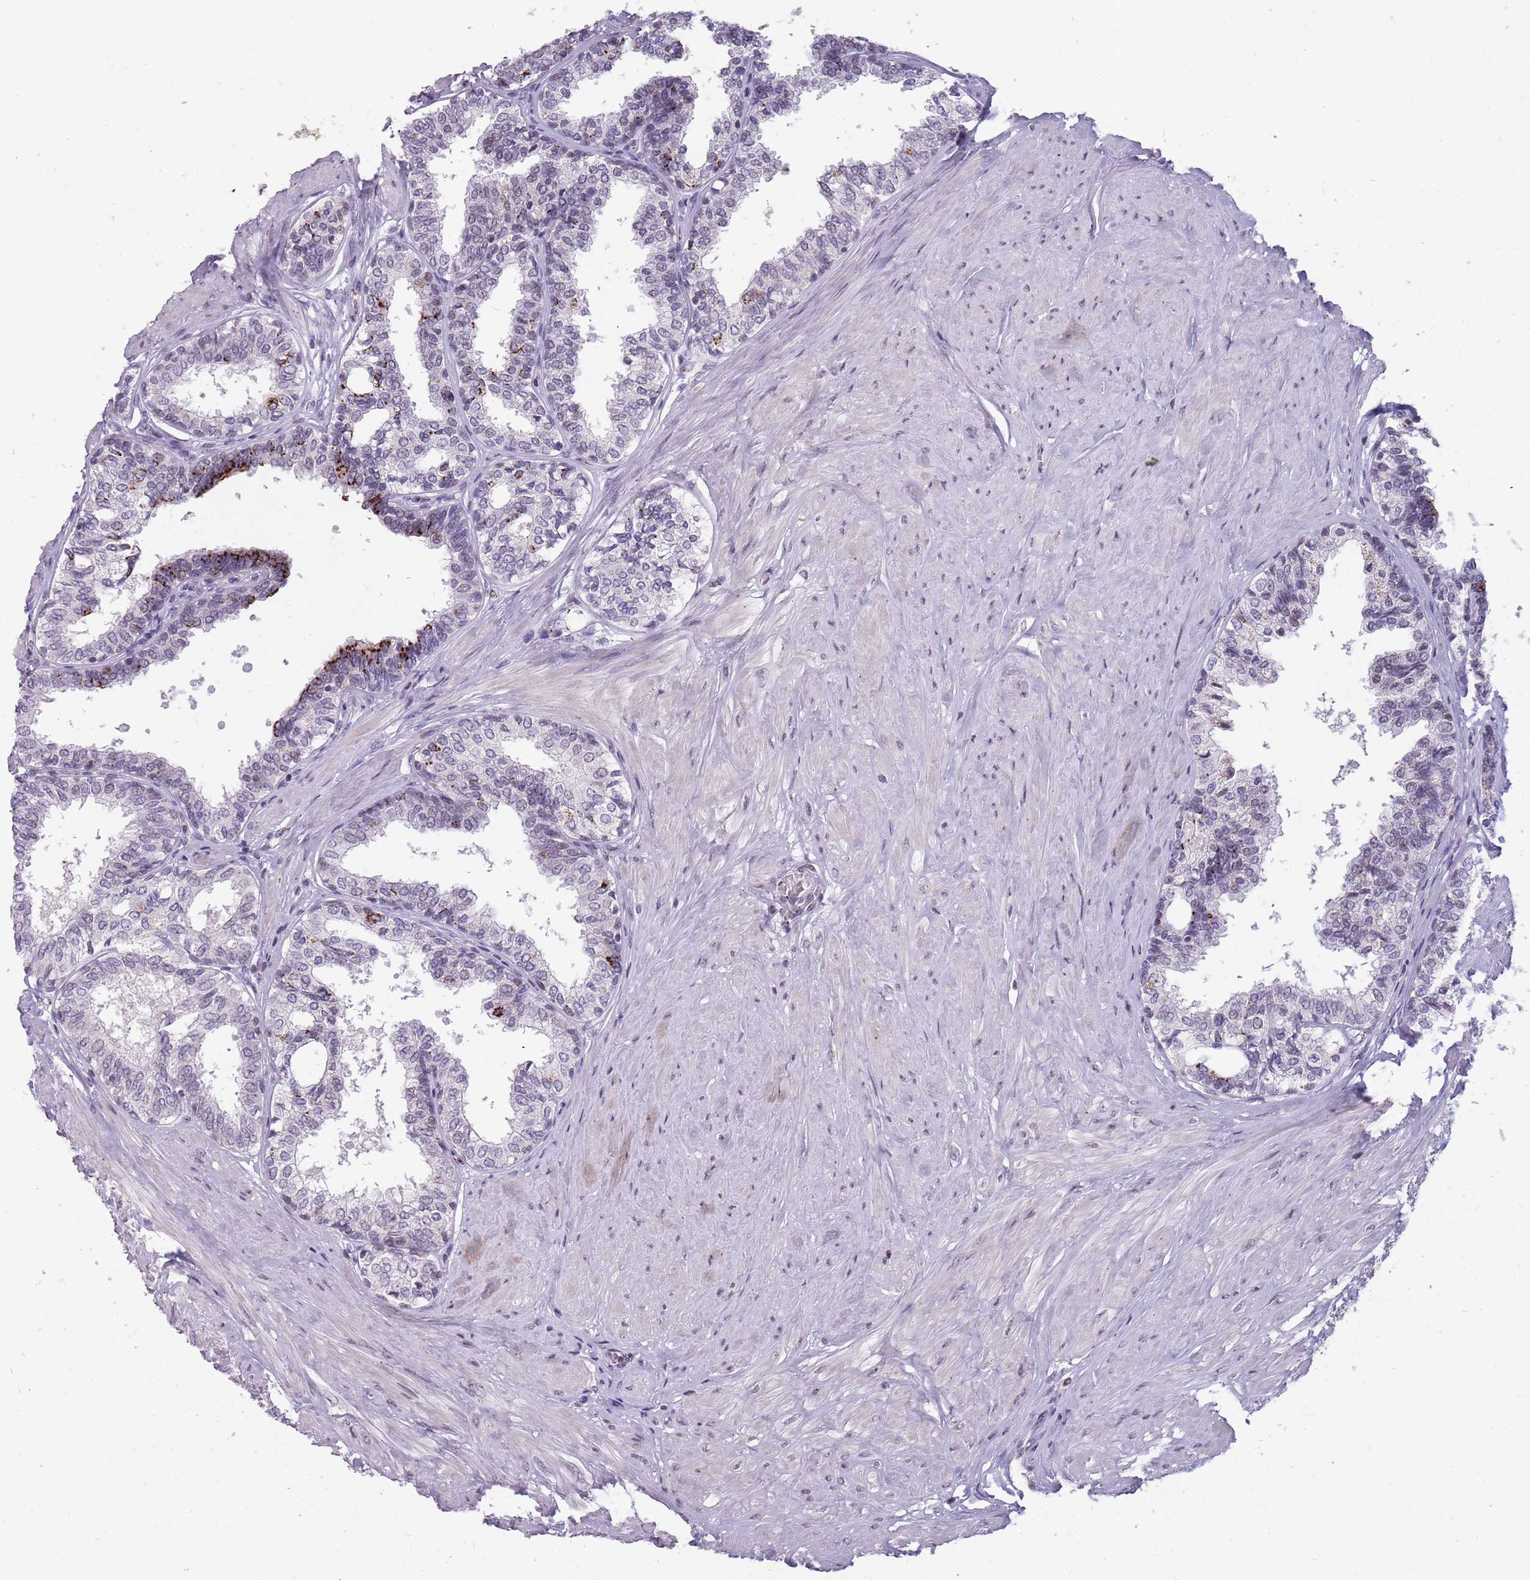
{"staining": {"intensity": "strong", "quantity": "<25%", "location": "cytoplasmic/membranous"}, "tissue": "prostate", "cell_type": "Glandular cells", "image_type": "normal", "snomed": [{"axis": "morphology", "description": "Normal tissue, NOS"}, {"axis": "topography", "description": "Prostate"}], "caption": "Protein expression analysis of benign prostate exhibits strong cytoplasmic/membranous staining in about <25% of glandular cells.", "gene": "NEK6", "patient": {"sex": "male", "age": 48}}